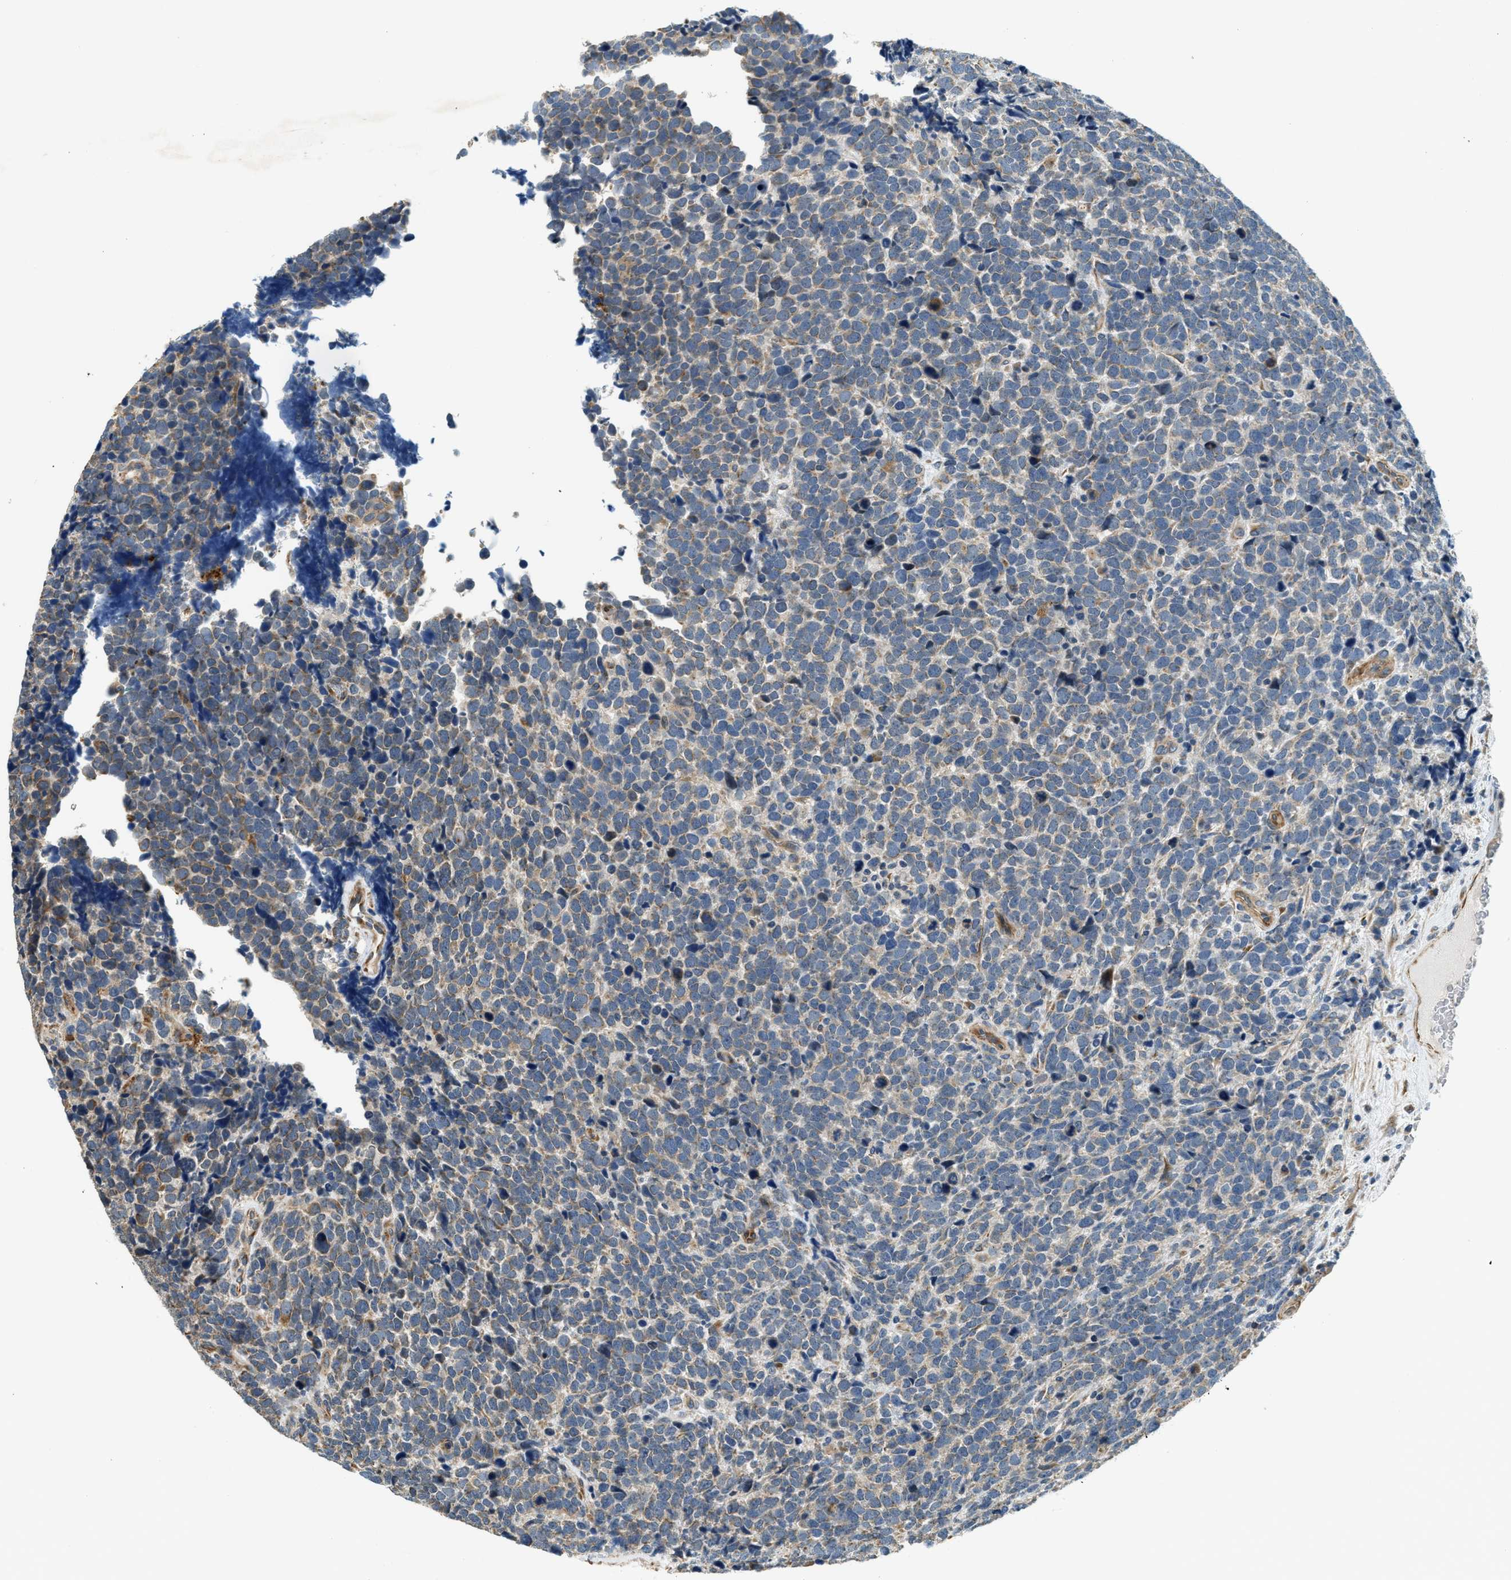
{"staining": {"intensity": "weak", "quantity": ">75%", "location": "cytoplasmic/membranous"}, "tissue": "urothelial cancer", "cell_type": "Tumor cells", "image_type": "cancer", "snomed": [{"axis": "morphology", "description": "Urothelial carcinoma, High grade"}, {"axis": "topography", "description": "Urinary bladder"}], "caption": "IHC histopathology image of high-grade urothelial carcinoma stained for a protein (brown), which shows low levels of weak cytoplasmic/membranous positivity in about >75% of tumor cells.", "gene": "ALOX12", "patient": {"sex": "female", "age": 82}}